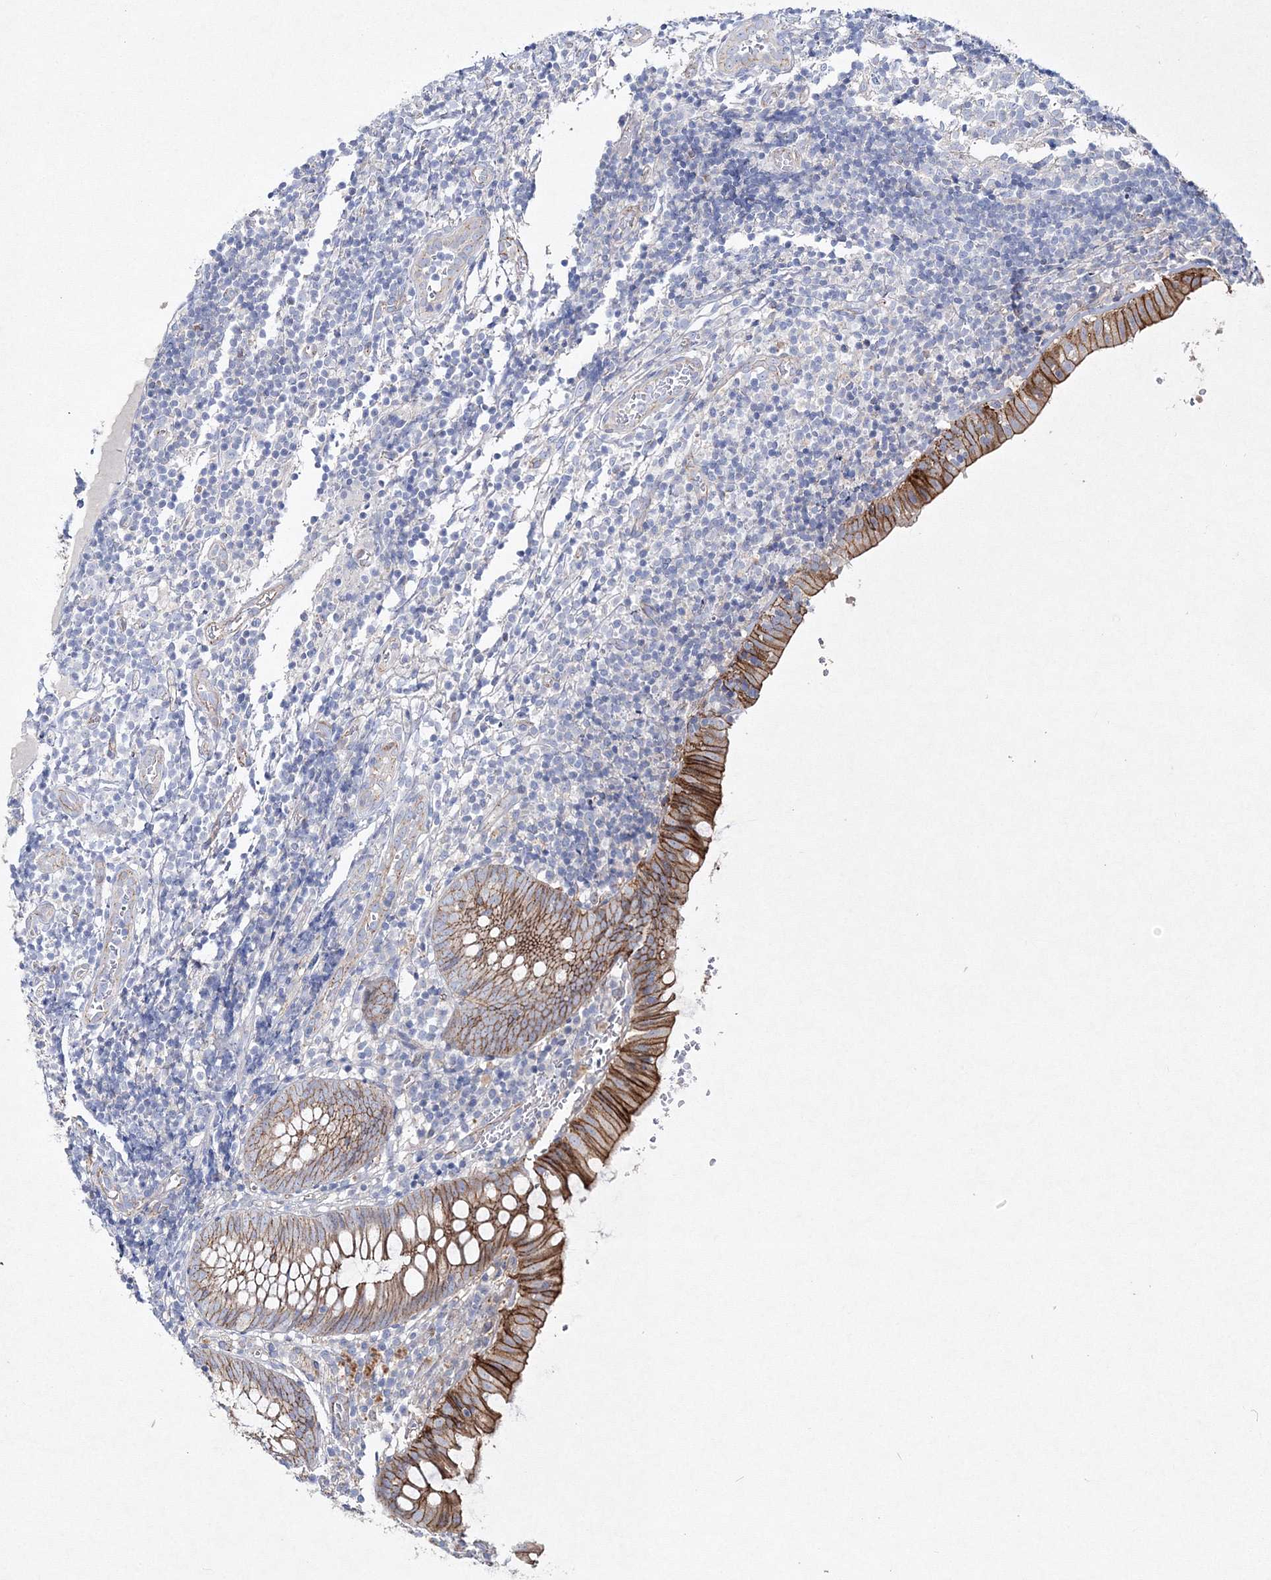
{"staining": {"intensity": "strong", "quantity": ">75%", "location": "cytoplasmic/membranous"}, "tissue": "appendix", "cell_type": "Glandular cells", "image_type": "normal", "snomed": [{"axis": "morphology", "description": "Normal tissue, NOS"}, {"axis": "topography", "description": "Appendix"}], "caption": "Protein expression analysis of benign human appendix reveals strong cytoplasmic/membranous expression in about >75% of glandular cells.", "gene": "NAA40", "patient": {"sex": "male", "age": 8}}